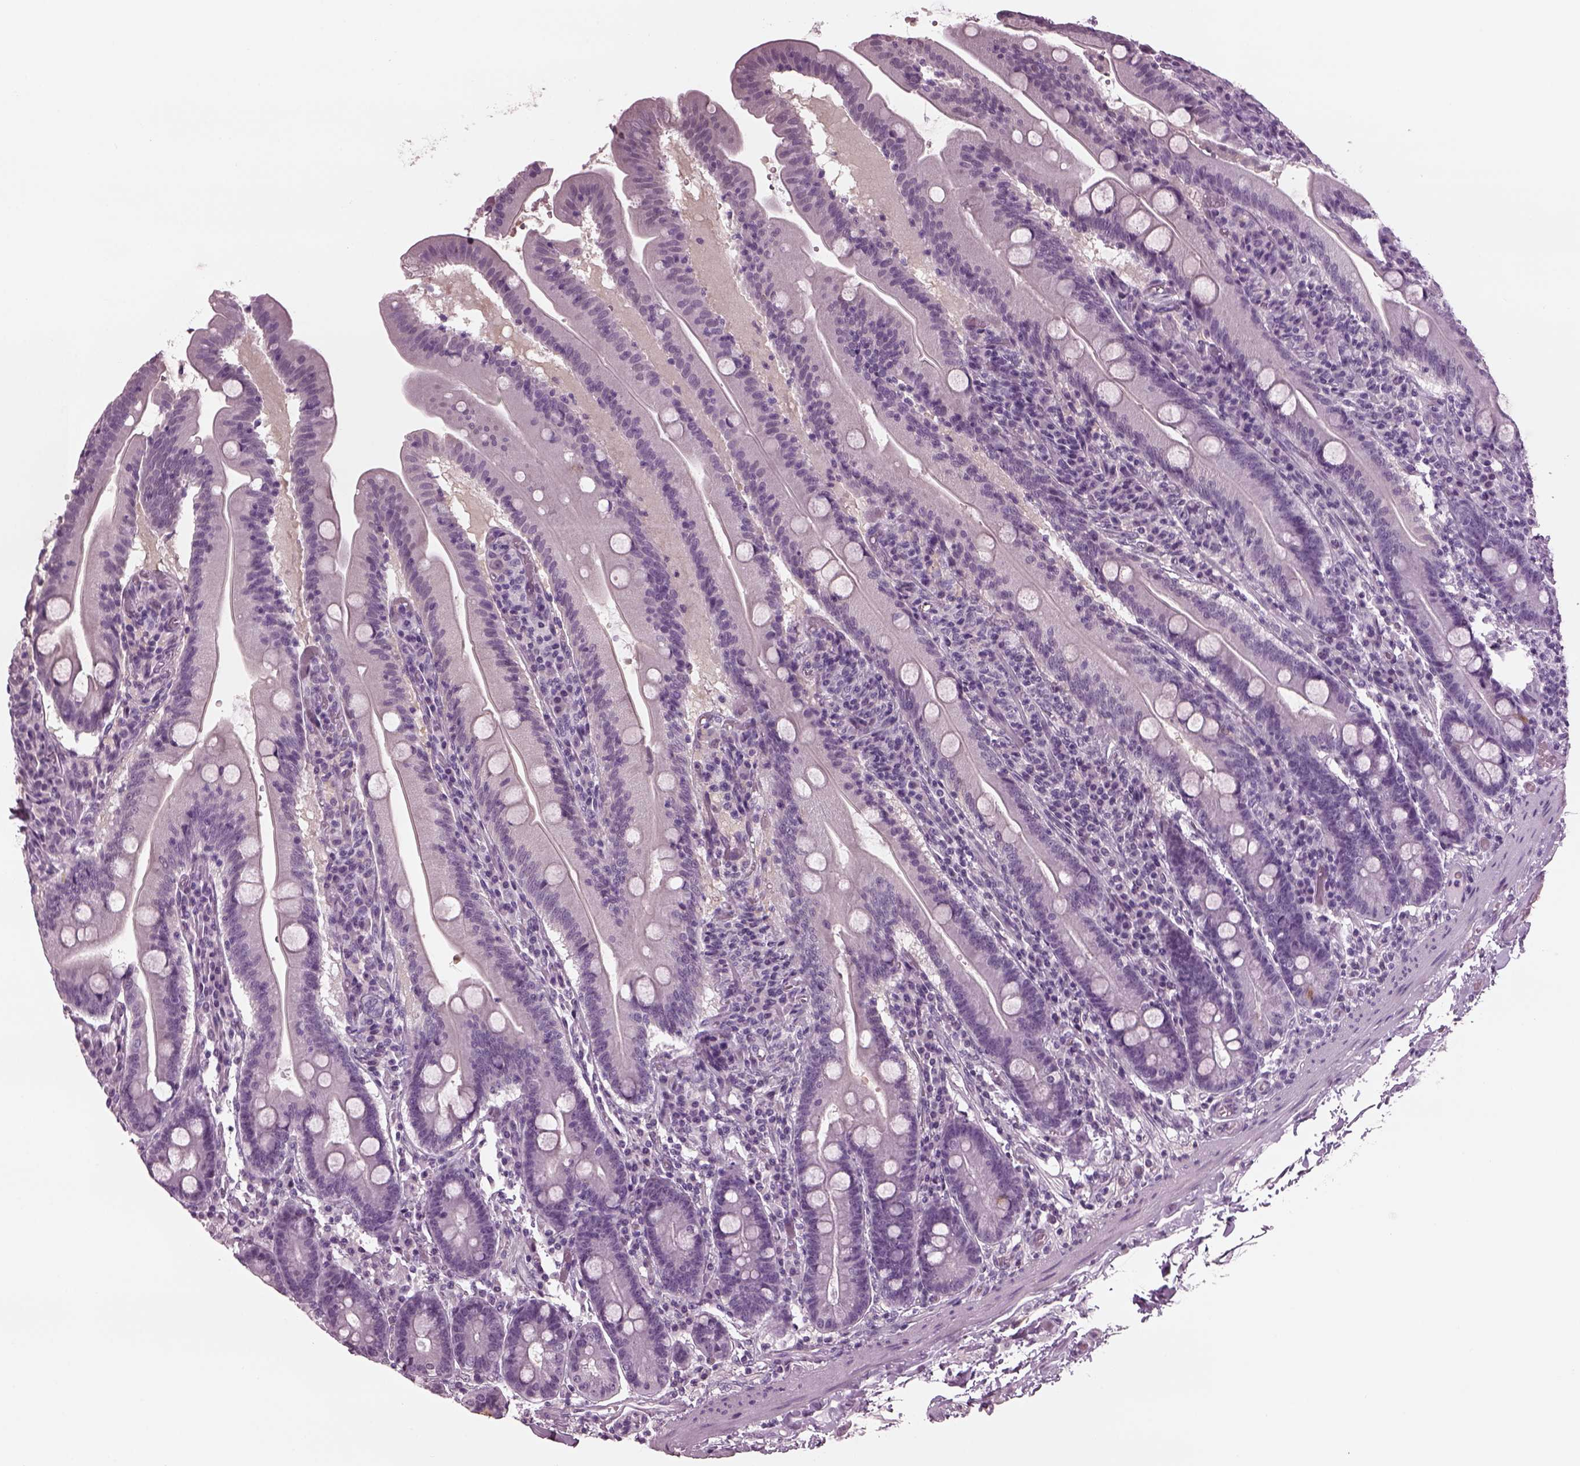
{"staining": {"intensity": "negative", "quantity": "none", "location": "none"}, "tissue": "small intestine", "cell_type": "Glandular cells", "image_type": "normal", "snomed": [{"axis": "morphology", "description": "Normal tissue, NOS"}, {"axis": "topography", "description": "Small intestine"}], "caption": "Histopathology image shows no protein staining in glandular cells of normal small intestine.", "gene": "TPPP2", "patient": {"sex": "male", "age": 37}}